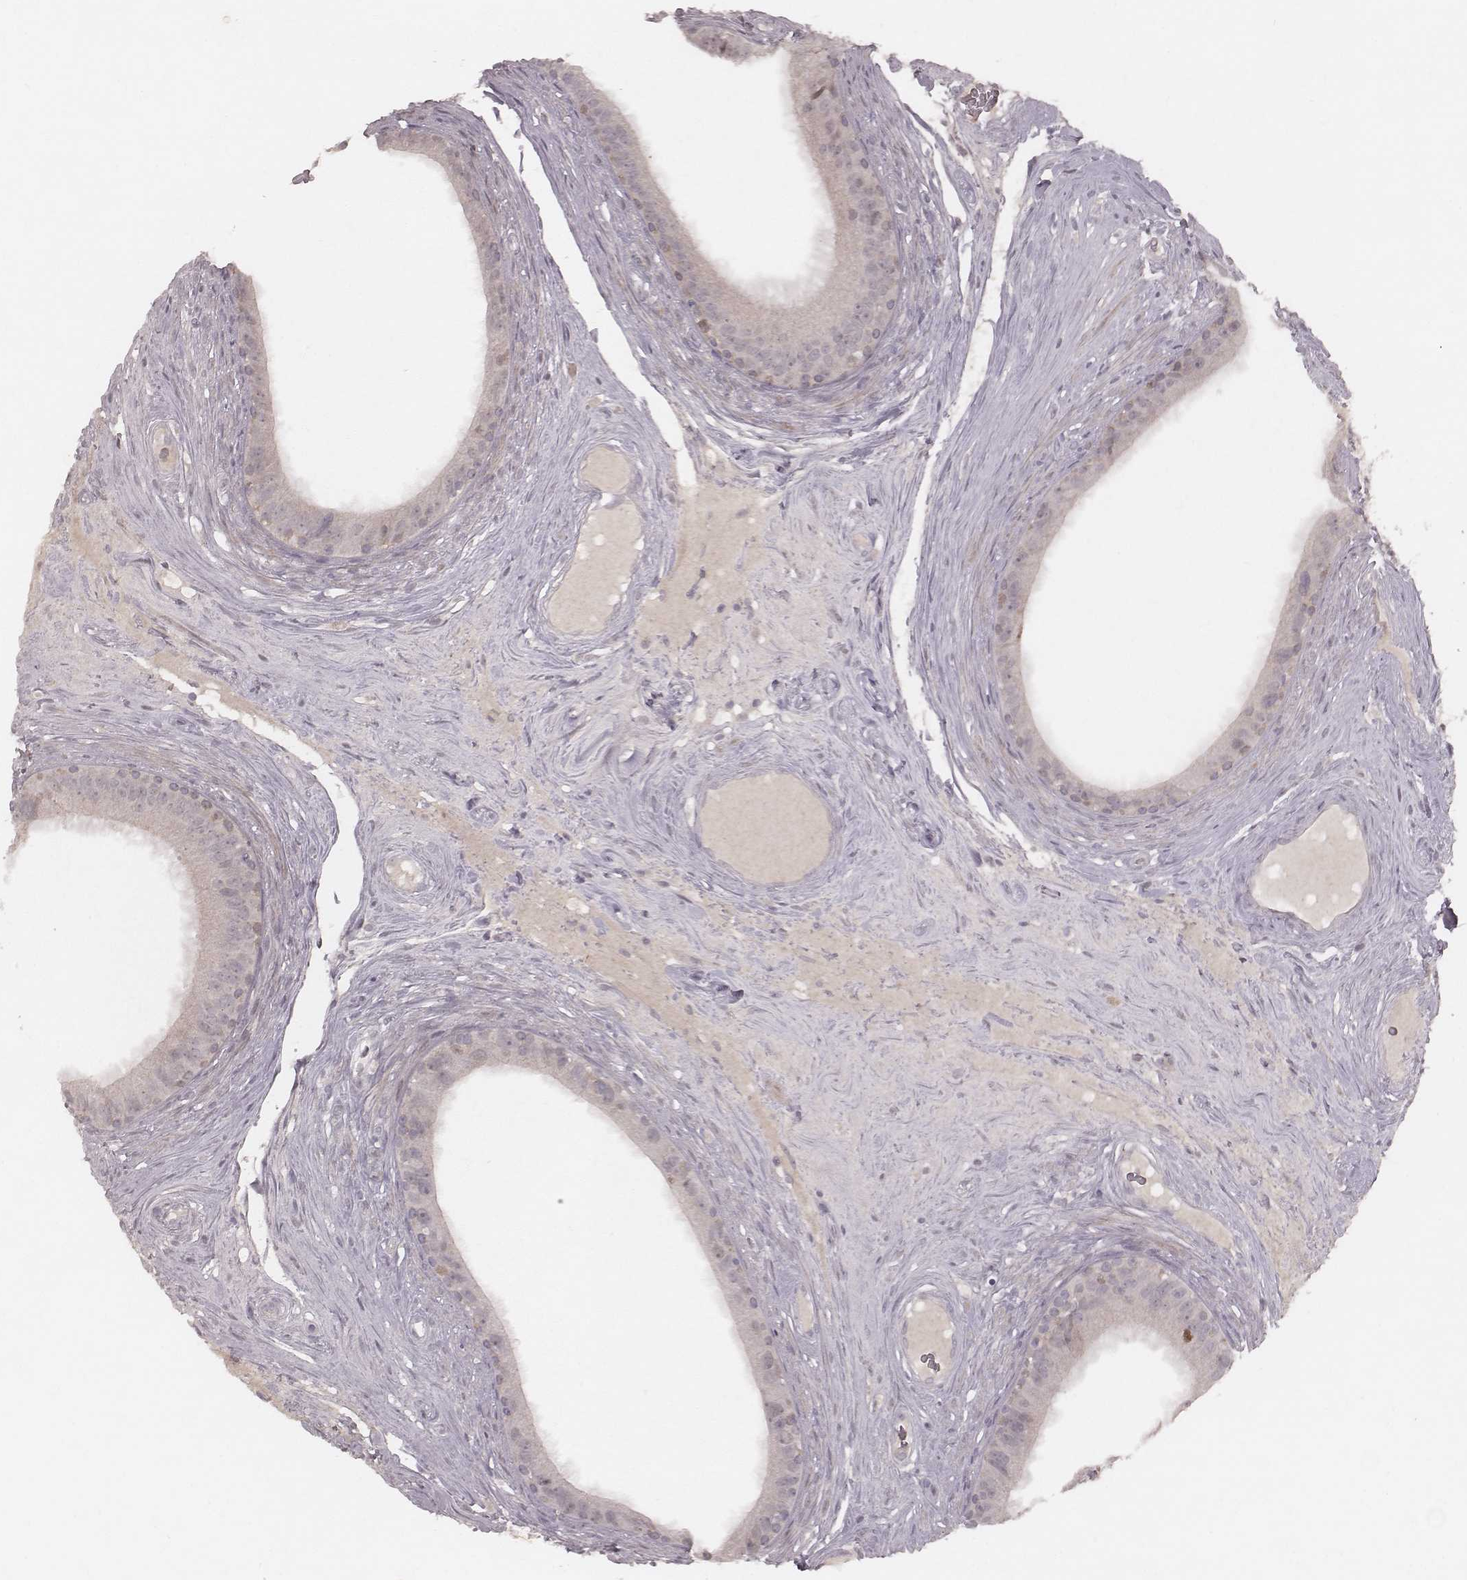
{"staining": {"intensity": "negative", "quantity": "none", "location": "none"}, "tissue": "epididymis", "cell_type": "Glandular cells", "image_type": "normal", "snomed": [{"axis": "morphology", "description": "Normal tissue, NOS"}, {"axis": "topography", "description": "Epididymis"}], "caption": "The histopathology image displays no staining of glandular cells in unremarkable epididymis. Brightfield microscopy of immunohistochemistry (IHC) stained with DAB (3,3'-diaminobenzidine) (brown) and hematoxylin (blue), captured at high magnification.", "gene": "FAM13B", "patient": {"sex": "male", "age": 59}}